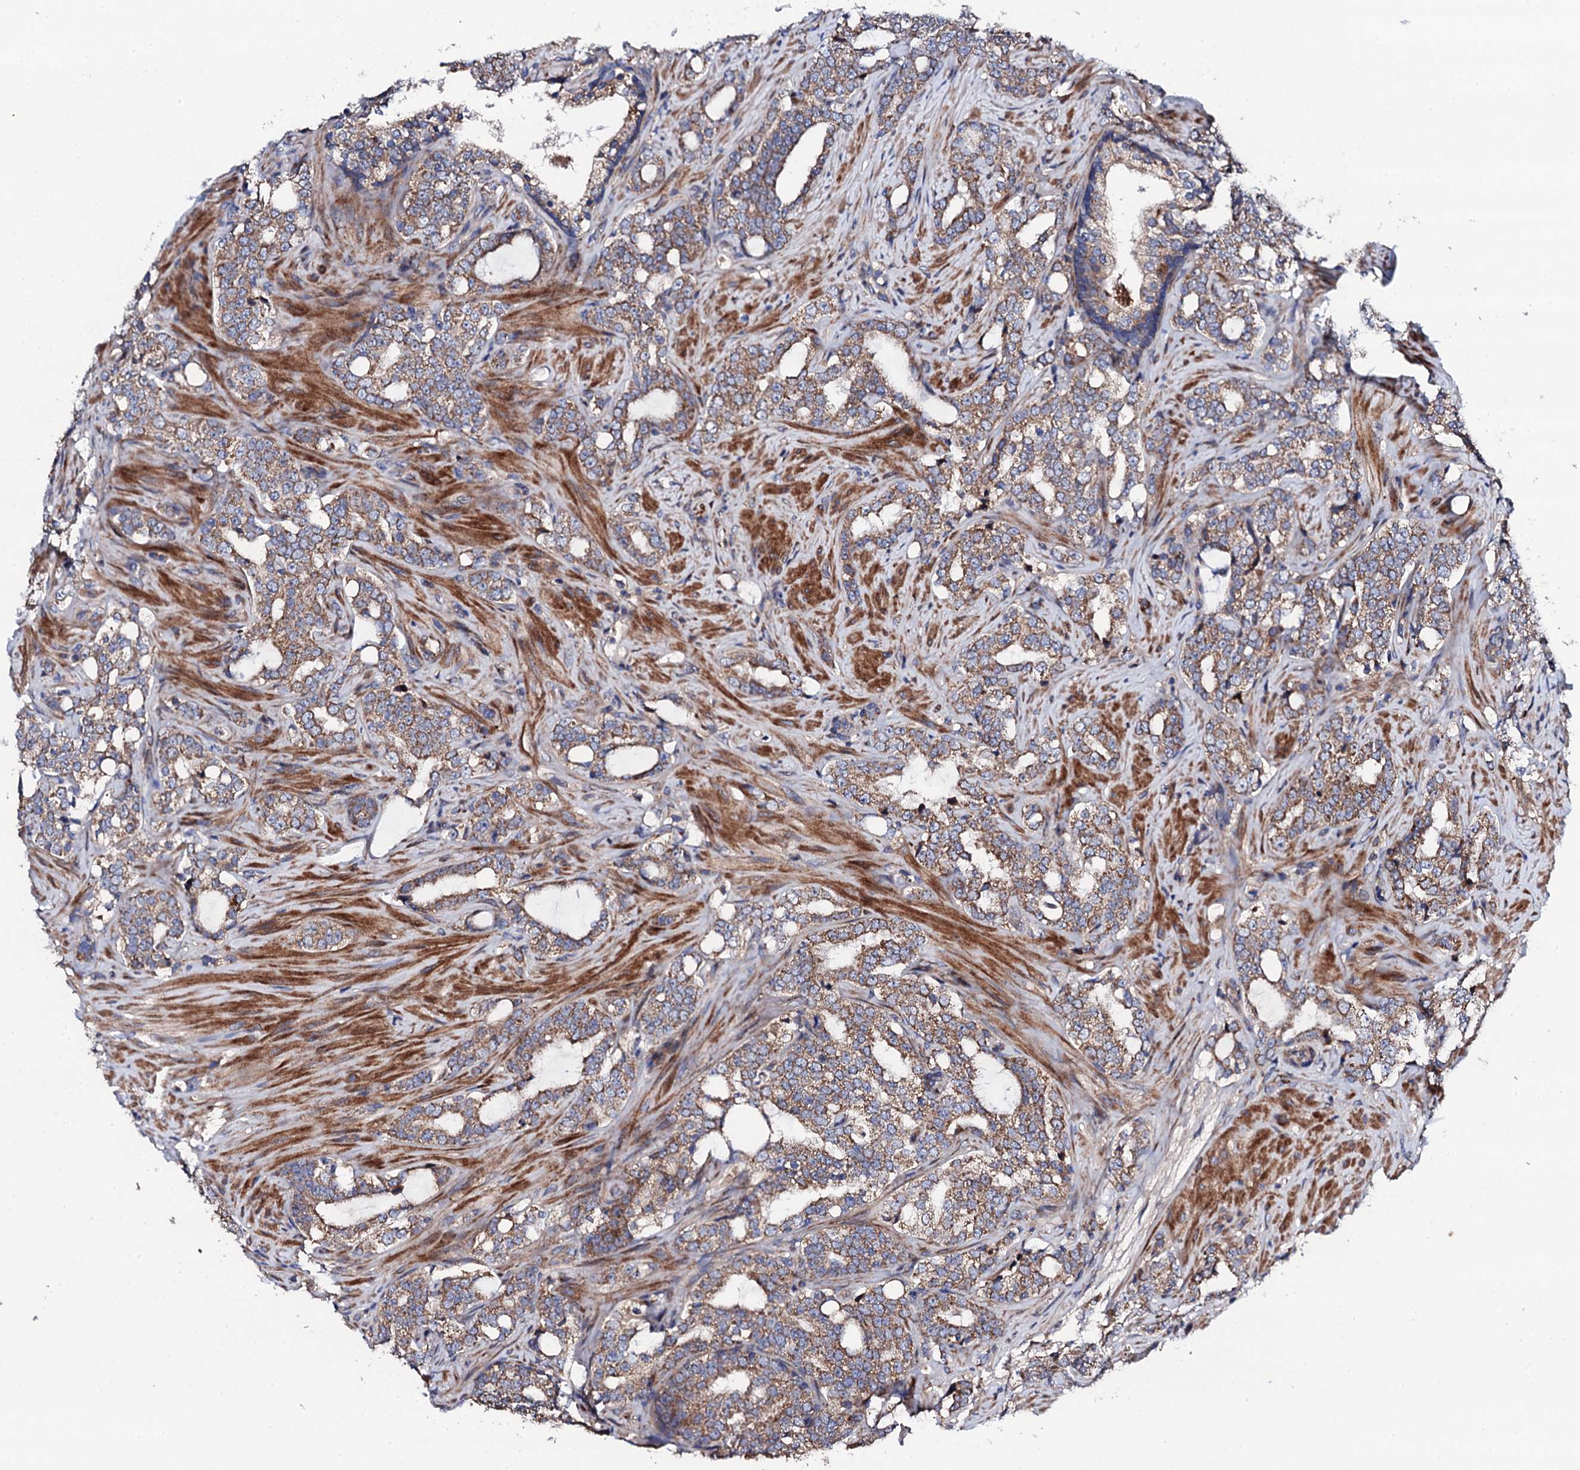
{"staining": {"intensity": "moderate", "quantity": "25%-75%", "location": "cytoplasmic/membranous"}, "tissue": "prostate cancer", "cell_type": "Tumor cells", "image_type": "cancer", "snomed": [{"axis": "morphology", "description": "Adenocarcinoma, High grade"}, {"axis": "topography", "description": "Prostate"}], "caption": "Immunohistochemistry (DAB (3,3'-diaminobenzidine)) staining of adenocarcinoma (high-grade) (prostate) demonstrates moderate cytoplasmic/membranous protein positivity in approximately 25%-75% of tumor cells. (Stains: DAB in brown, nuclei in blue, Microscopy: brightfield microscopy at high magnification).", "gene": "LIPT2", "patient": {"sex": "male", "age": 64}}